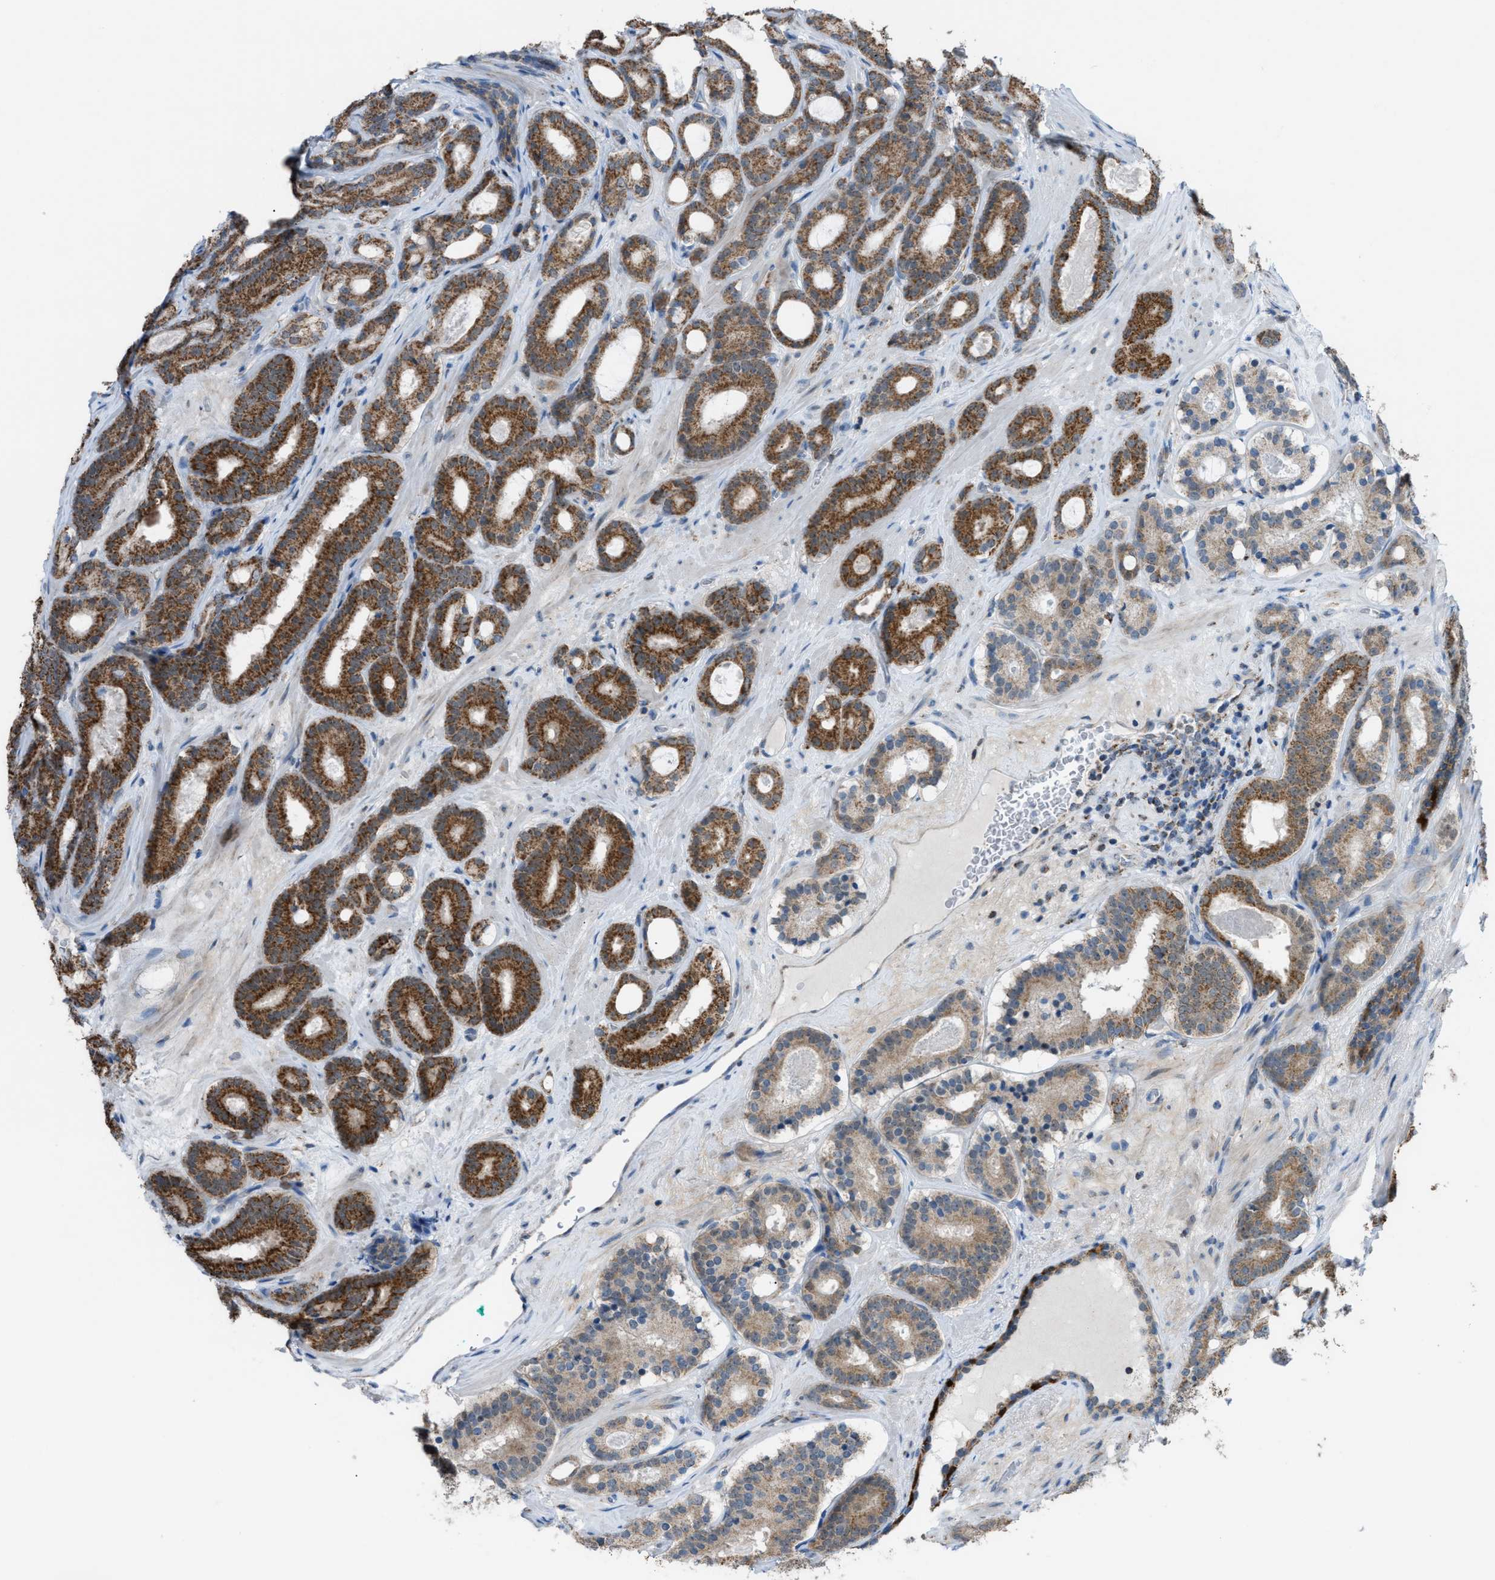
{"staining": {"intensity": "strong", "quantity": ">75%", "location": "cytoplasmic/membranous"}, "tissue": "prostate cancer", "cell_type": "Tumor cells", "image_type": "cancer", "snomed": [{"axis": "morphology", "description": "Adenocarcinoma, High grade"}, {"axis": "topography", "description": "Prostate"}], "caption": "Immunohistochemical staining of human prostate adenocarcinoma (high-grade) reveals high levels of strong cytoplasmic/membranous protein staining in approximately >75% of tumor cells.", "gene": "SRM", "patient": {"sex": "male", "age": 60}}